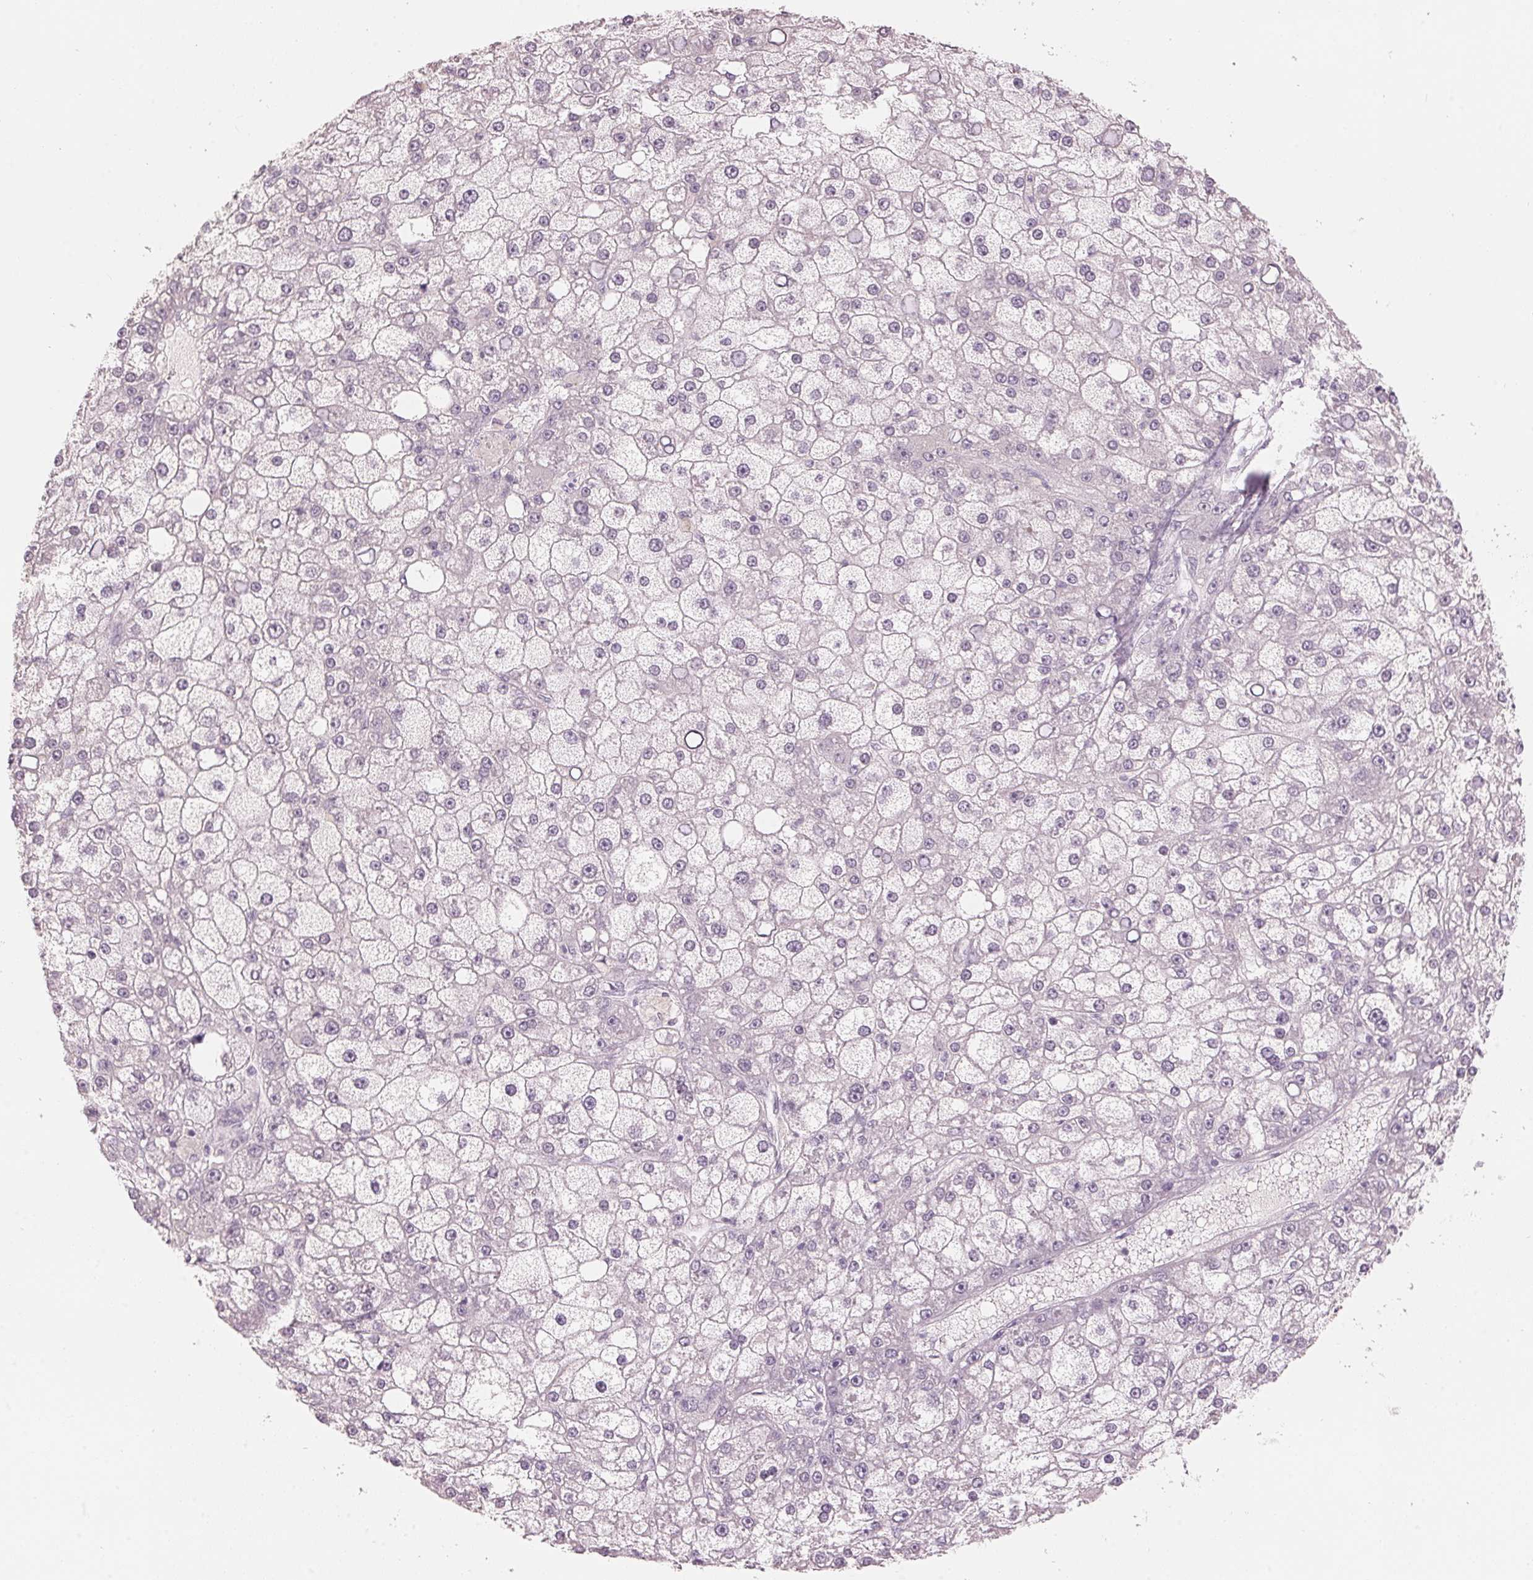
{"staining": {"intensity": "negative", "quantity": "none", "location": "none"}, "tissue": "liver cancer", "cell_type": "Tumor cells", "image_type": "cancer", "snomed": [{"axis": "morphology", "description": "Carcinoma, Hepatocellular, NOS"}, {"axis": "topography", "description": "Liver"}], "caption": "The photomicrograph reveals no significant expression in tumor cells of liver cancer (hepatocellular carcinoma).", "gene": "SCTR", "patient": {"sex": "male", "age": 67}}